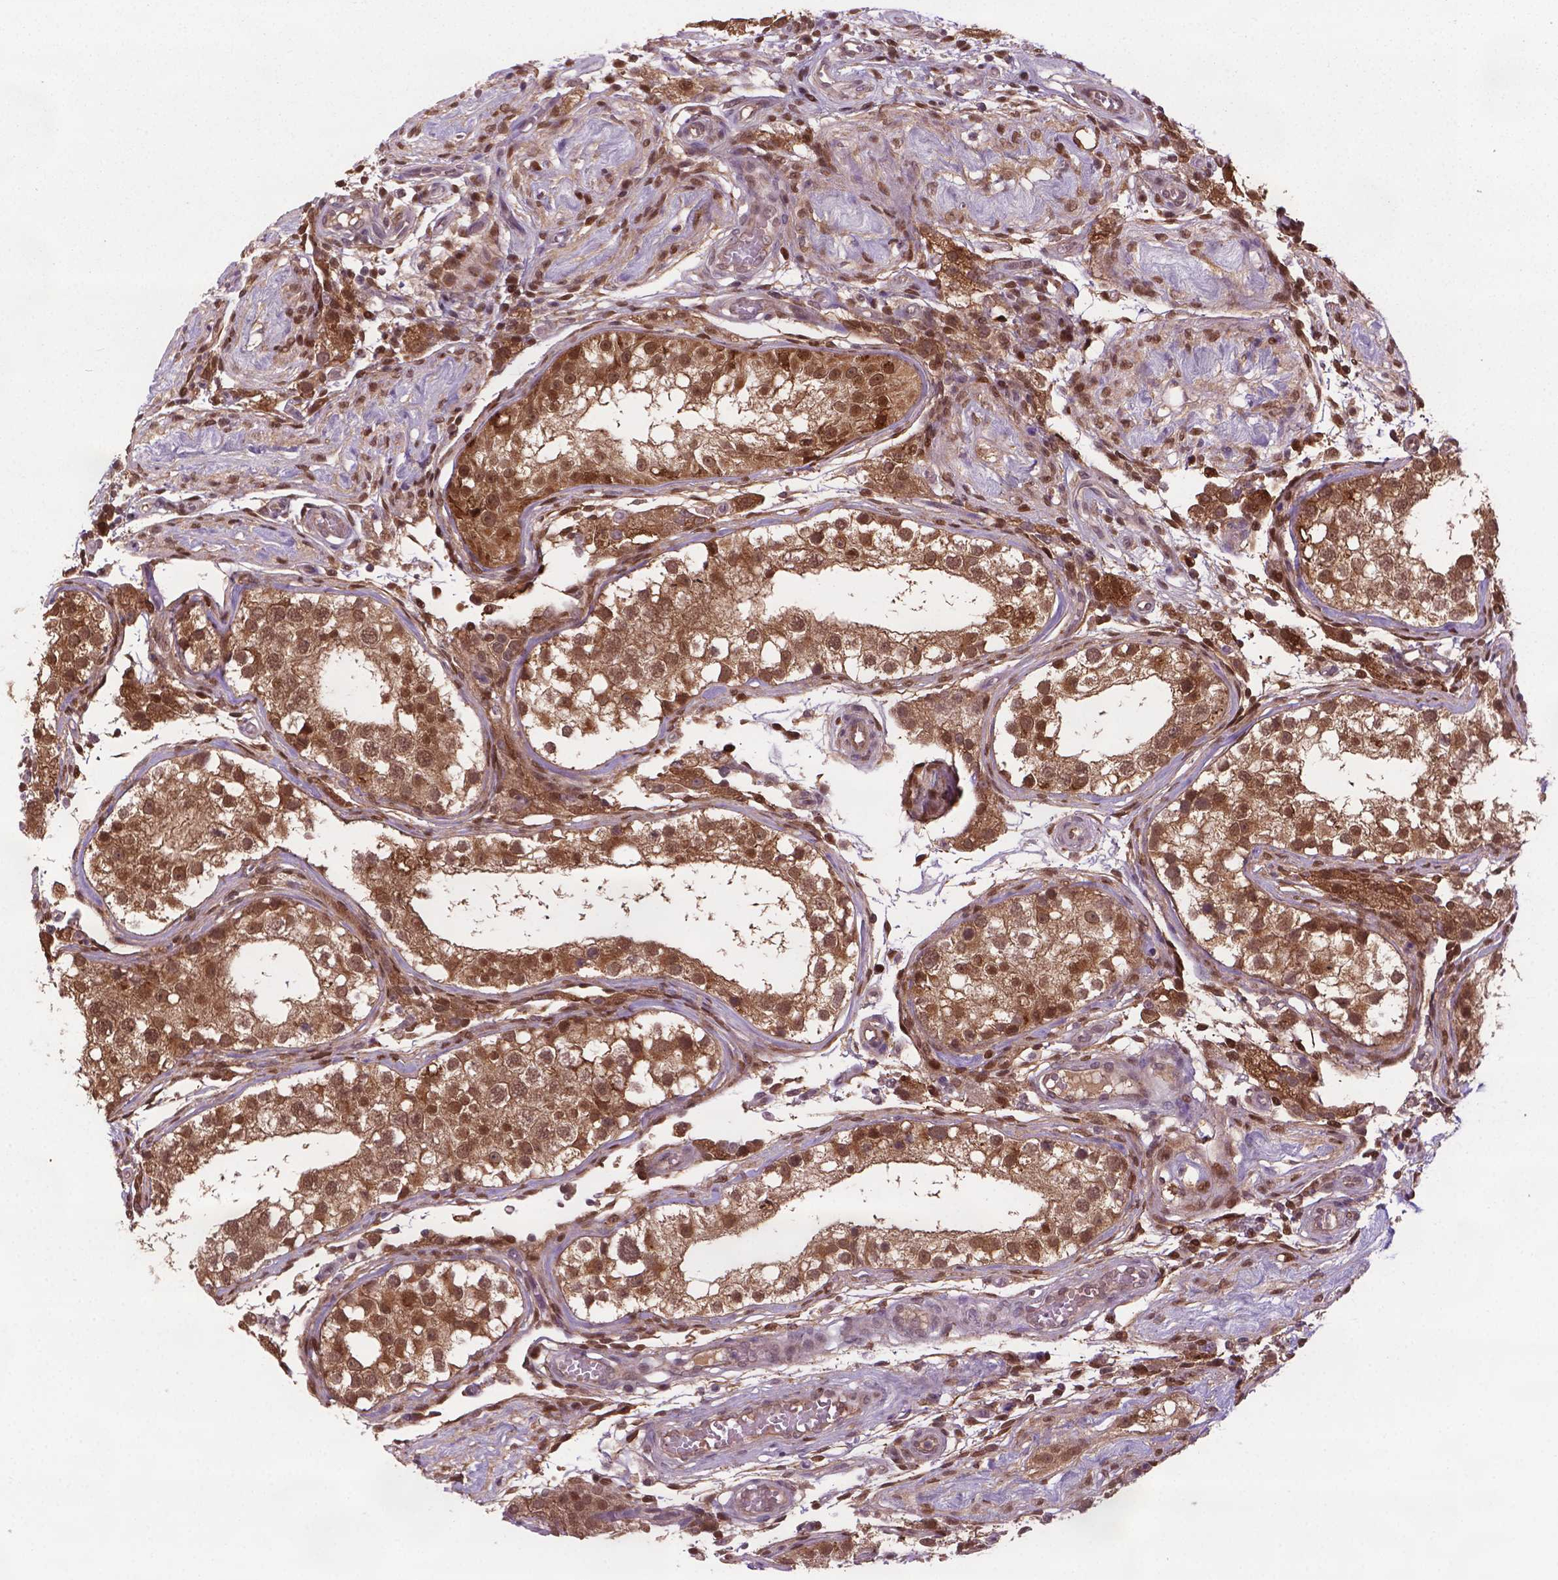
{"staining": {"intensity": "moderate", "quantity": ">75%", "location": "cytoplasmic/membranous,nuclear"}, "tissue": "testis", "cell_type": "Cells in seminiferous ducts", "image_type": "normal", "snomed": [{"axis": "morphology", "description": "Normal tissue, NOS"}, {"axis": "morphology", "description": "Seminoma, NOS"}, {"axis": "topography", "description": "Testis"}], "caption": "A high-resolution image shows immunohistochemistry staining of benign testis, which displays moderate cytoplasmic/membranous,nuclear staining in approximately >75% of cells in seminiferous ducts.", "gene": "PLIN3", "patient": {"sex": "male", "age": 29}}